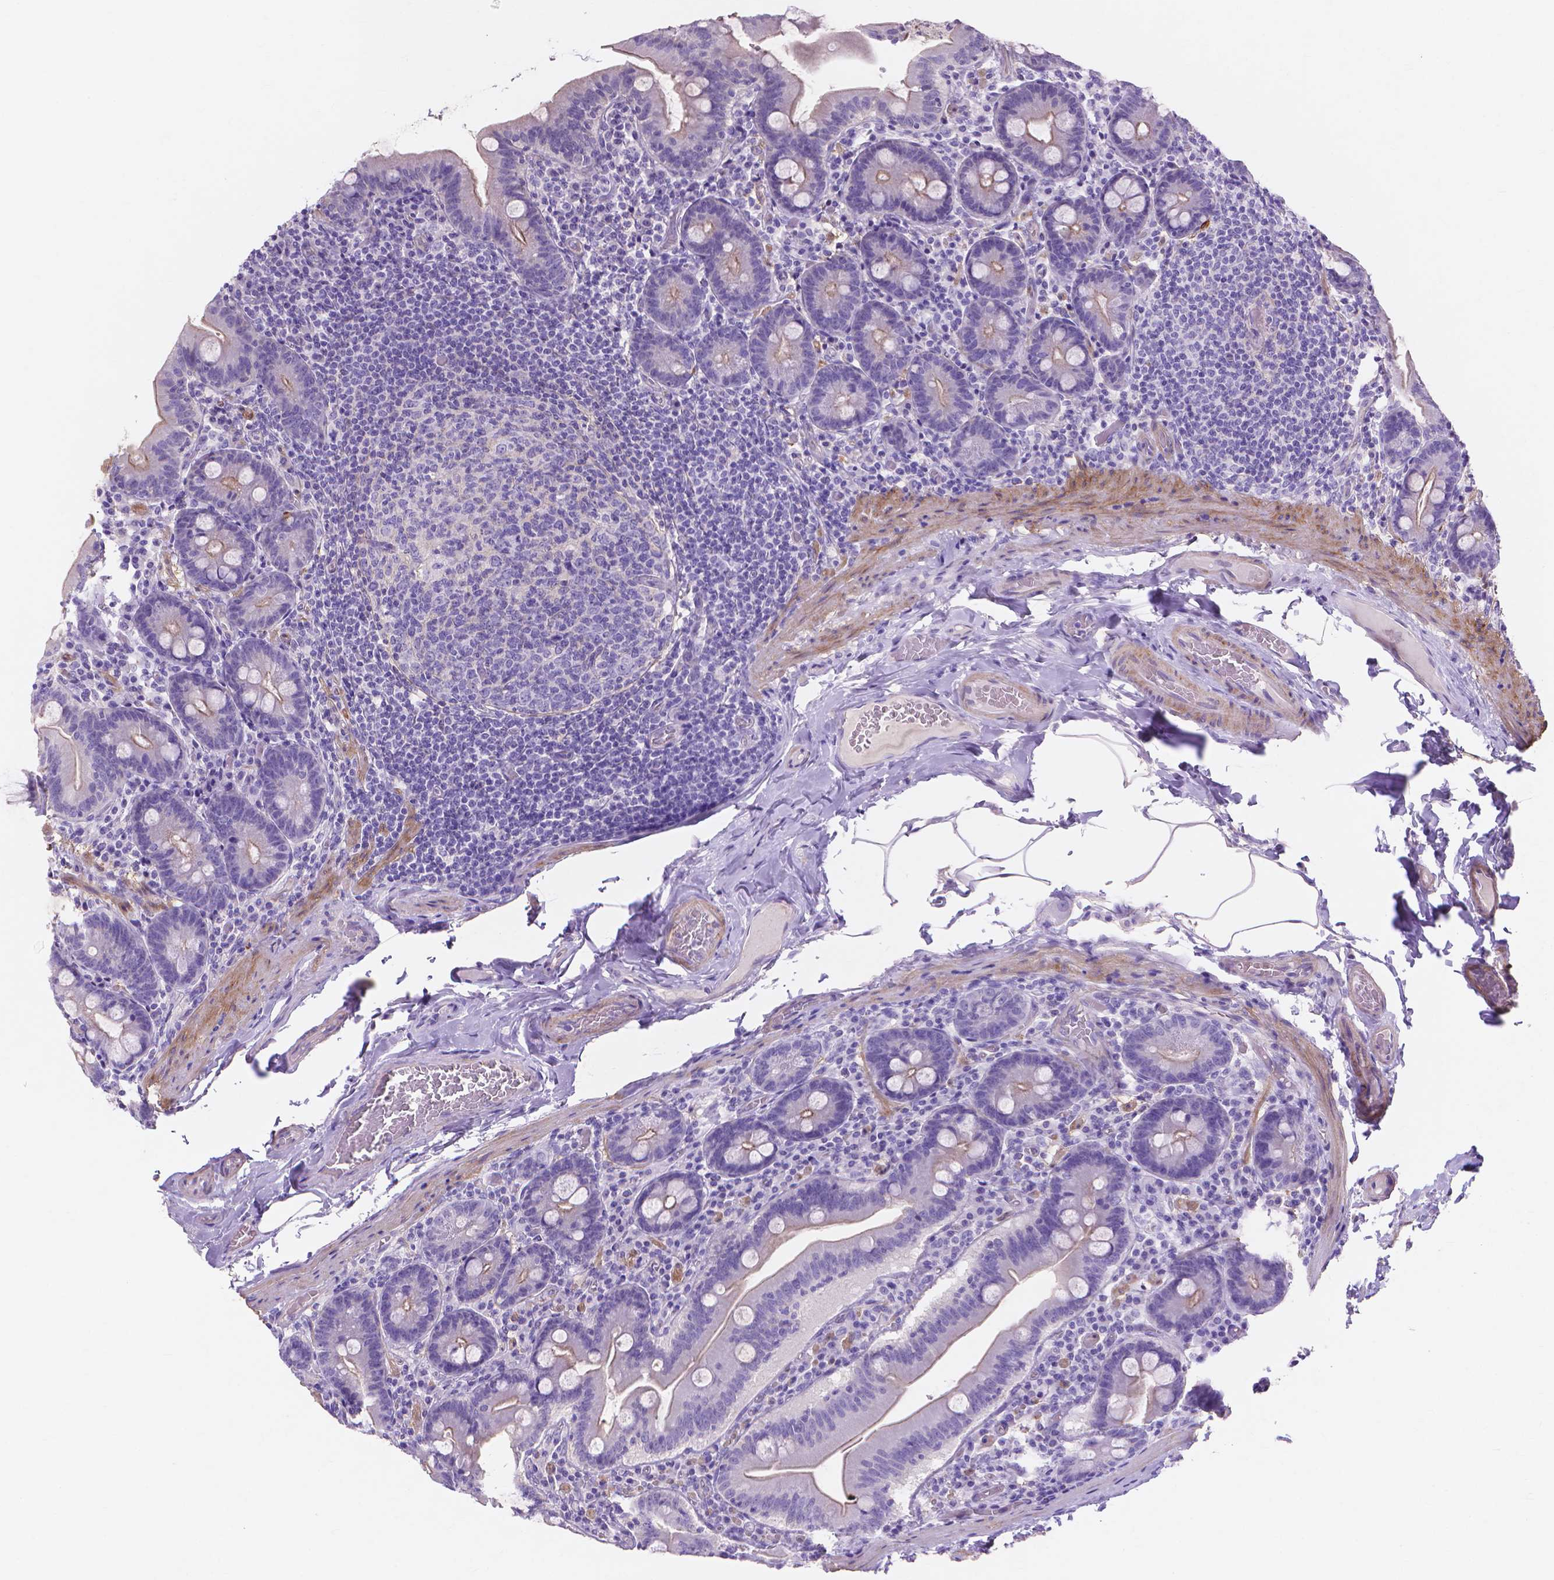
{"staining": {"intensity": "weak", "quantity": "25%-75%", "location": "cytoplasmic/membranous"}, "tissue": "small intestine", "cell_type": "Glandular cells", "image_type": "normal", "snomed": [{"axis": "morphology", "description": "Normal tissue, NOS"}, {"axis": "topography", "description": "Small intestine"}], "caption": "This photomicrograph shows IHC staining of benign human small intestine, with low weak cytoplasmic/membranous positivity in approximately 25%-75% of glandular cells.", "gene": "MBLAC1", "patient": {"sex": "male", "age": 37}}